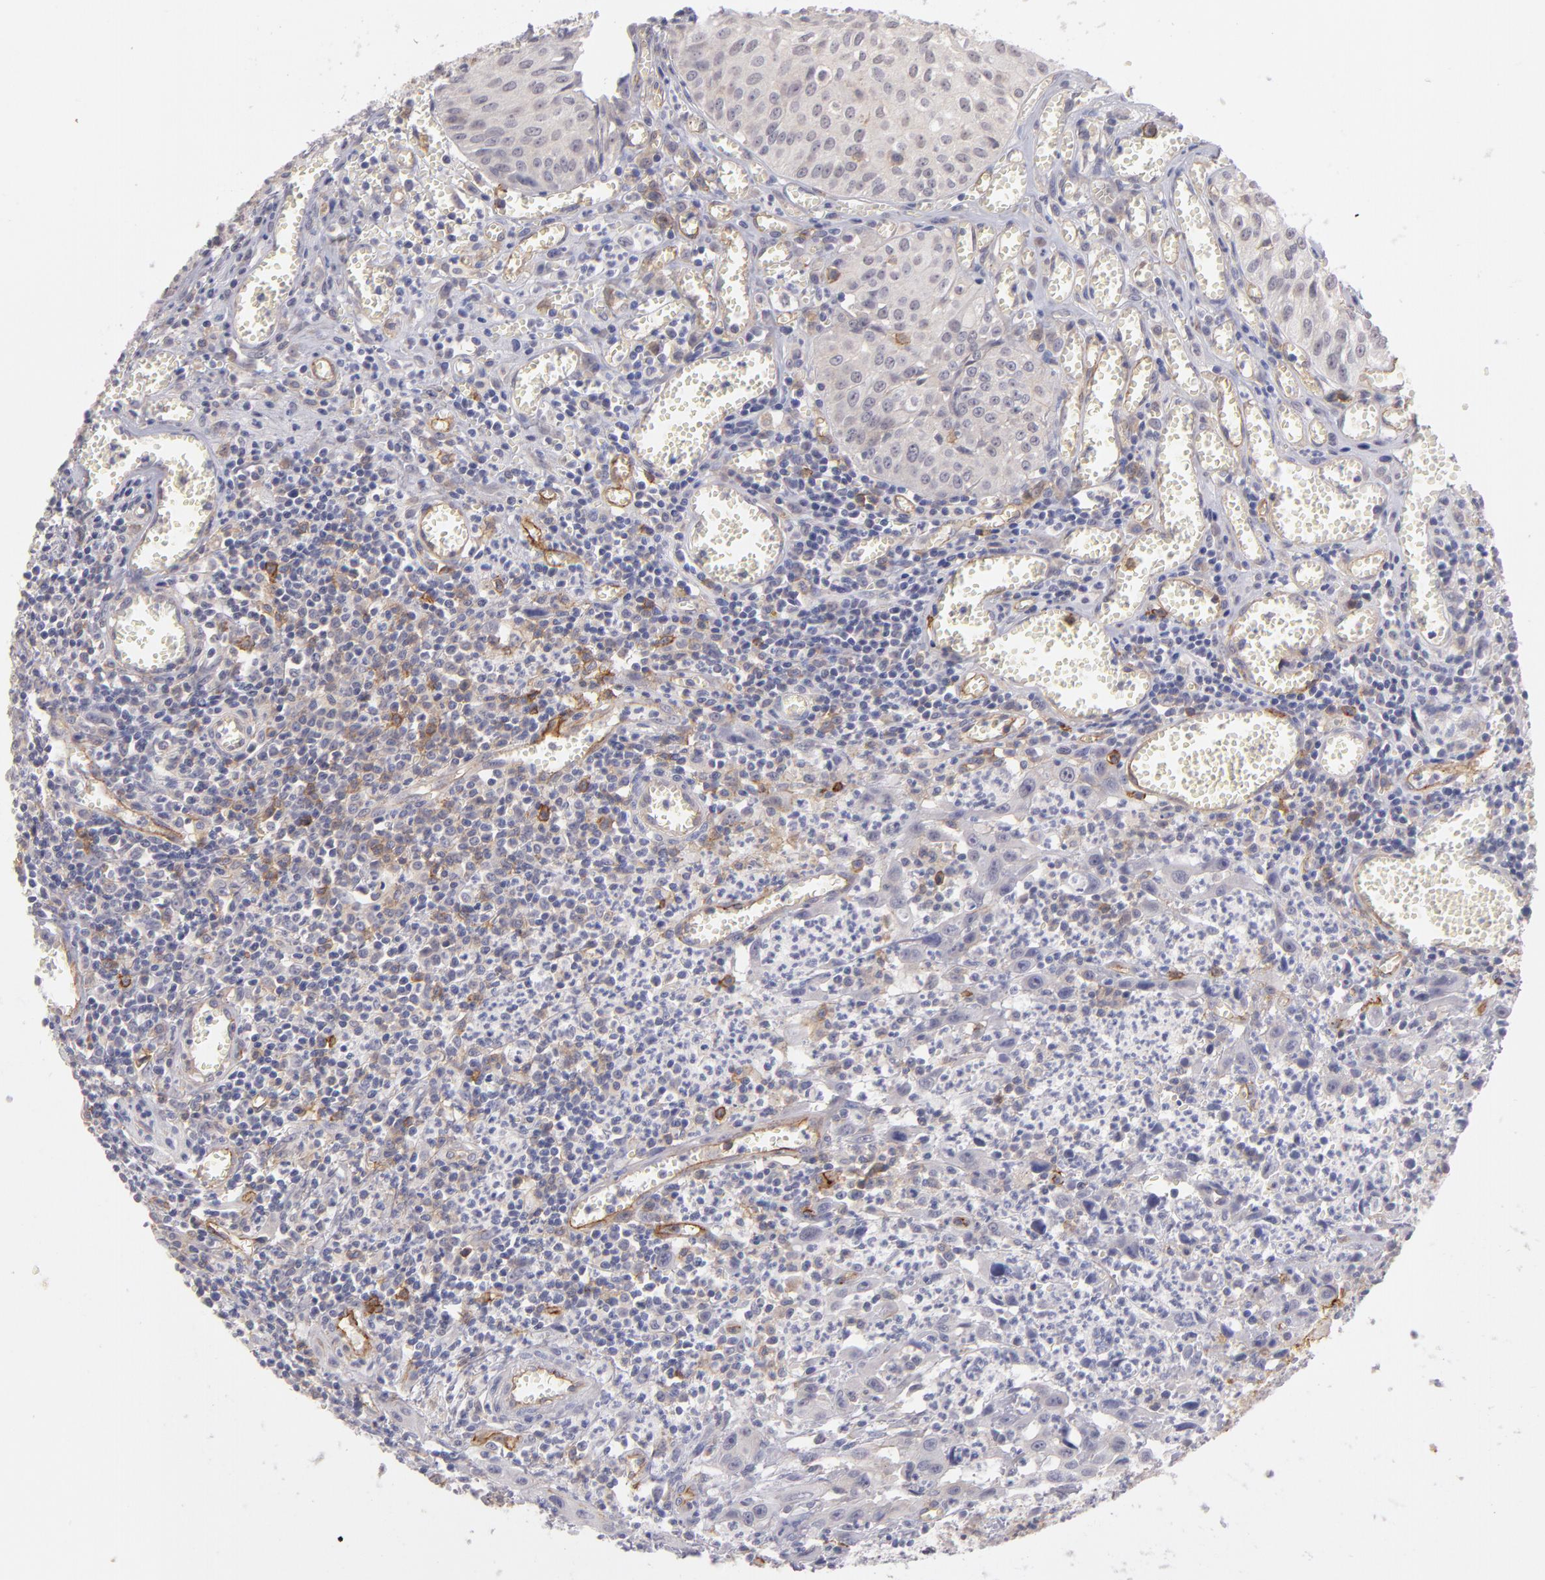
{"staining": {"intensity": "negative", "quantity": "none", "location": "none"}, "tissue": "urothelial cancer", "cell_type": "Tumor cells", "image_type": "cancer", "snomed": [{"axis": "morphology", "description": "Urothelial carcinoma, High grade"}, {"axis": "topography", "description": "Urinary bladder"}], "caption": "IHC of human high-grade urothelial carcinoma reveals no expression in tumor cells.", "gene": "THBD", "patient": {"sex": "male", "age": 66}}